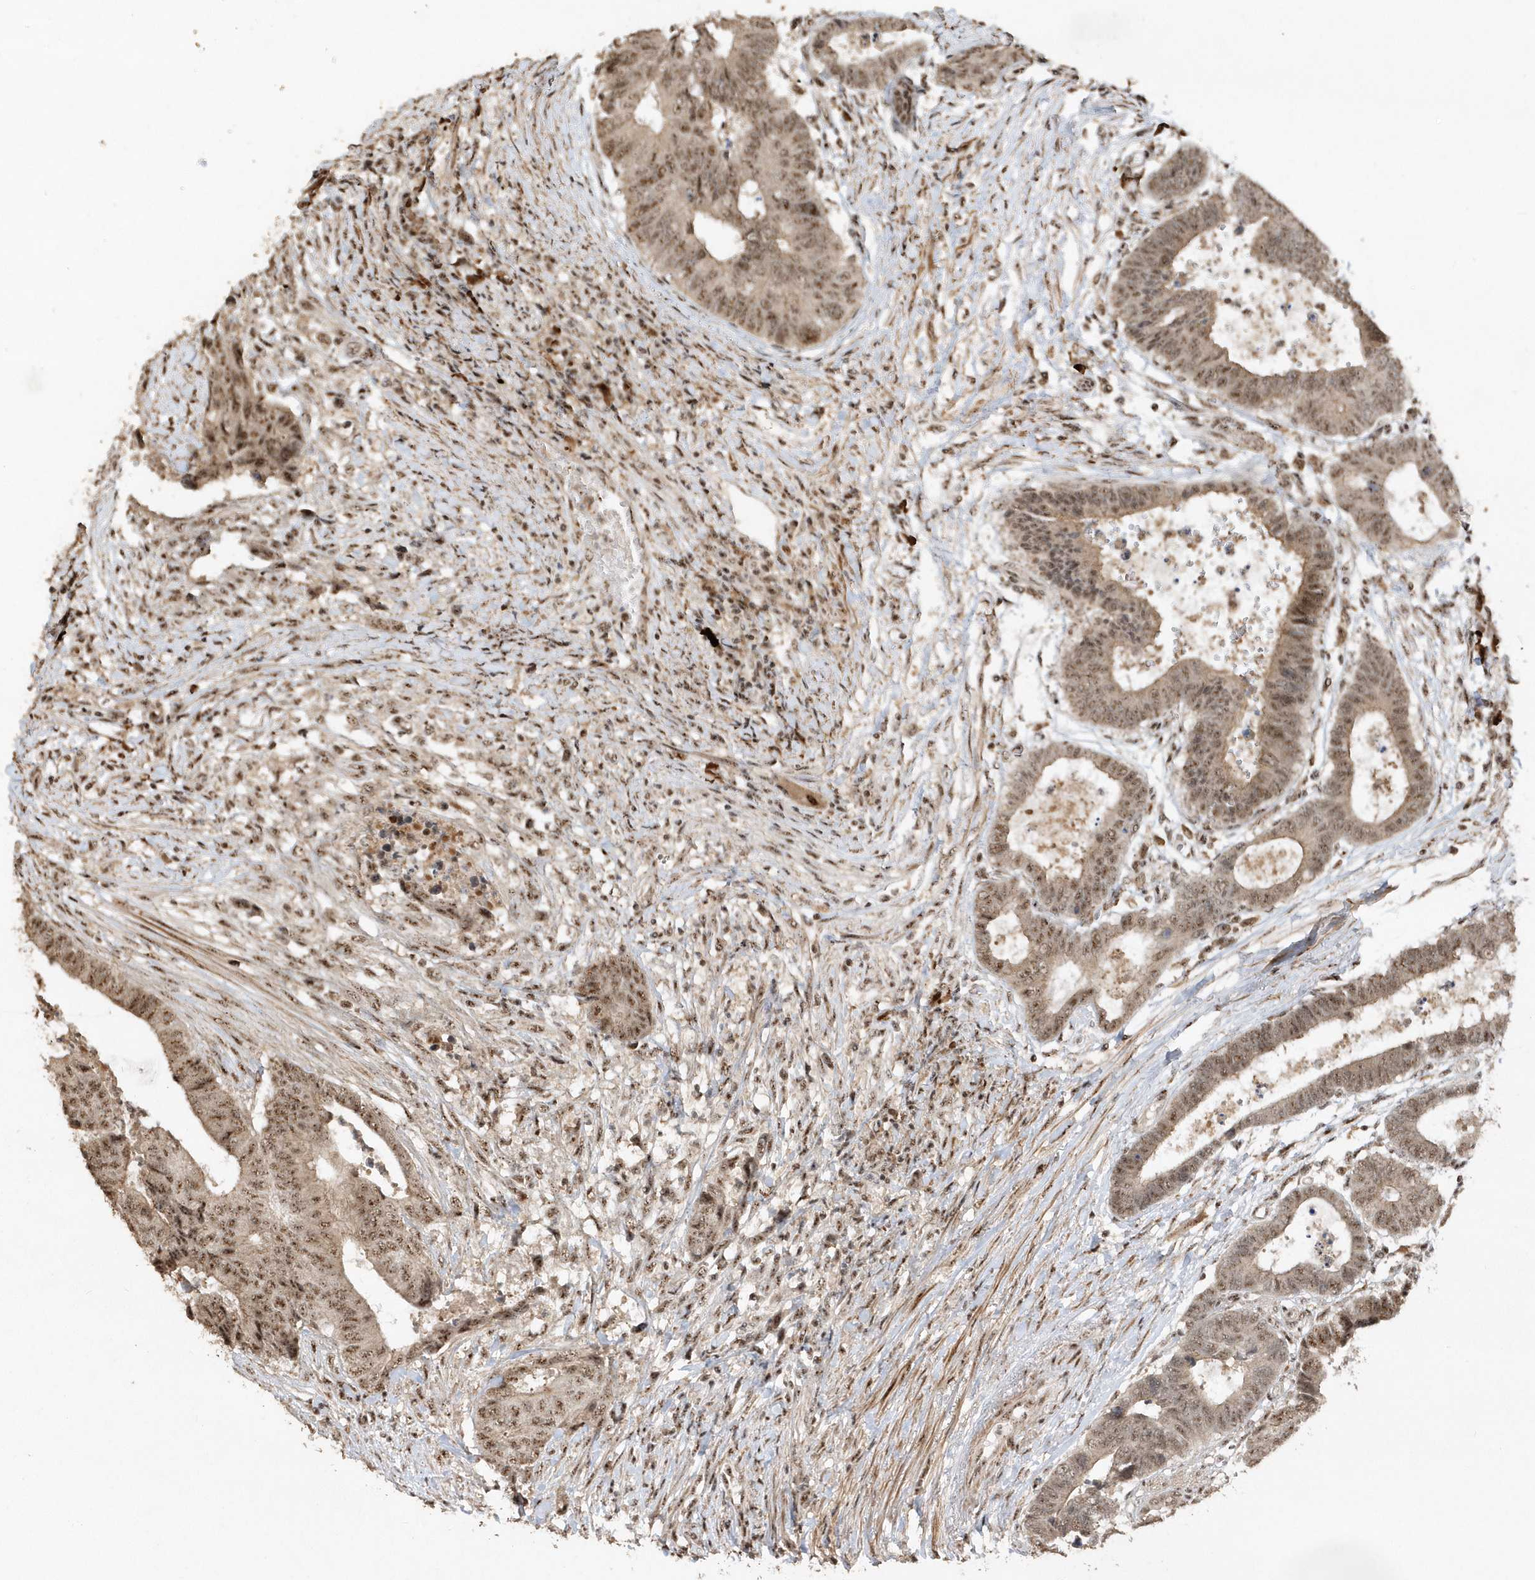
{"staining": {"intensity": "moderate", "quantity": ">75%", "location": "nuclear"}, "tissue": "colorectal cancer", "cell_type": "Tumor cells", "image_type": "cancer", "snomed": [{"axis": "morphology", "description": "Adenocarcinoma, NOS"}, {"axis": "topography", "description": "Rectum"}], "caption": "Colorectal cancer (adenocarcinoma) was stained to show a protein in brown. There is medium levels of moderate nuclear expression in approximately >75% of tumor cells.", "gene": "POLR3B", "patient": {"sex": "male", "age": 84}}